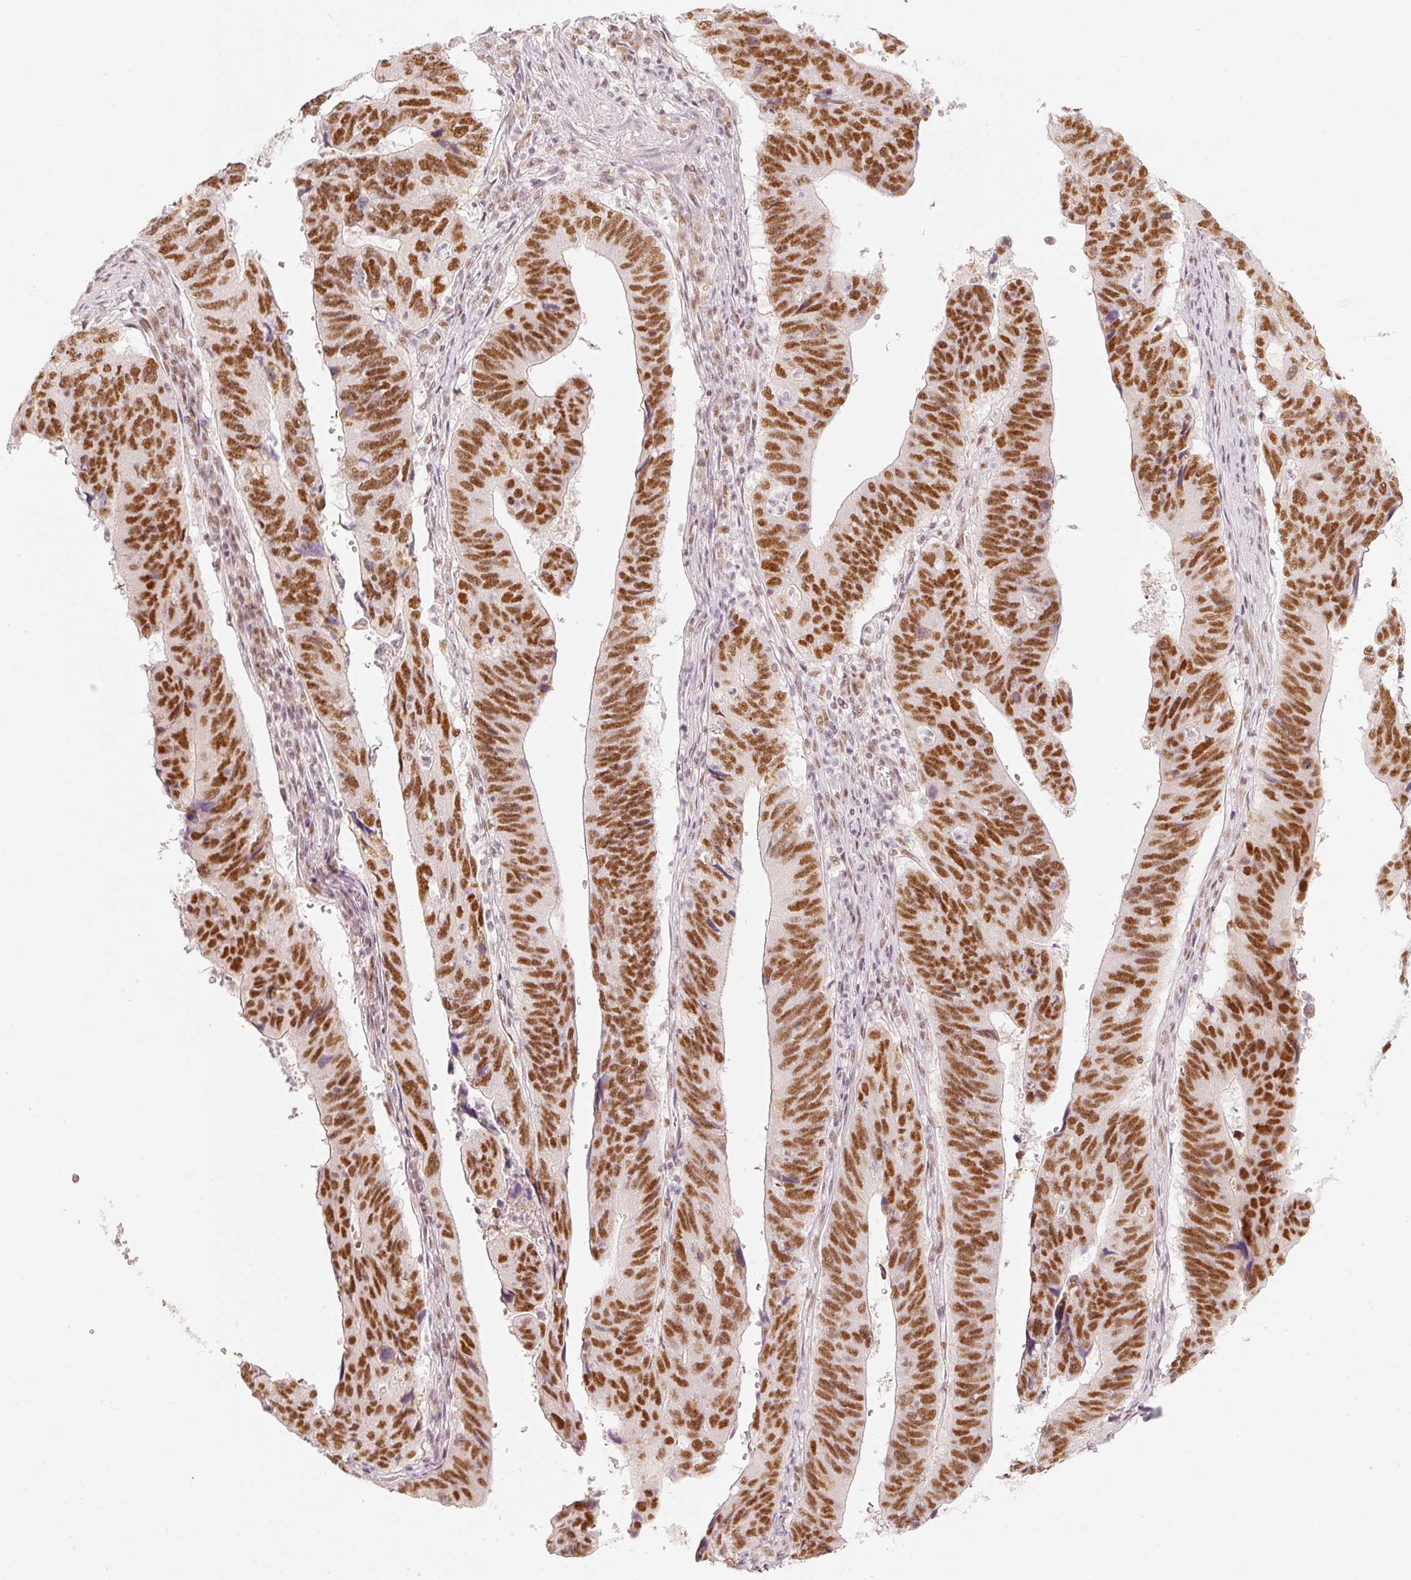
{"staining": {"intensity": "strong", "quantity": ">75%", "location": "nuclear"}, "tissue": "stomach cancer", "cell_type": "Tumor cells", "image_type": "cancer", "snomed": [{"axis": "morphology", "description": "Adenocarcinoma, NOS"}, {"axis": "topography", "description": "Stomach"}], "caption": "Immunohistochemistry image of neoplastic tissue: human adenocarcinoma (stomach) stained using IHC exhibits high levels of strong protein expression localized specifically in the nuclear of tumor cells, appearing as a nuclear brown color.", "gene": "PPP1R10", "patient": {"sex": "male", "age": 59}}